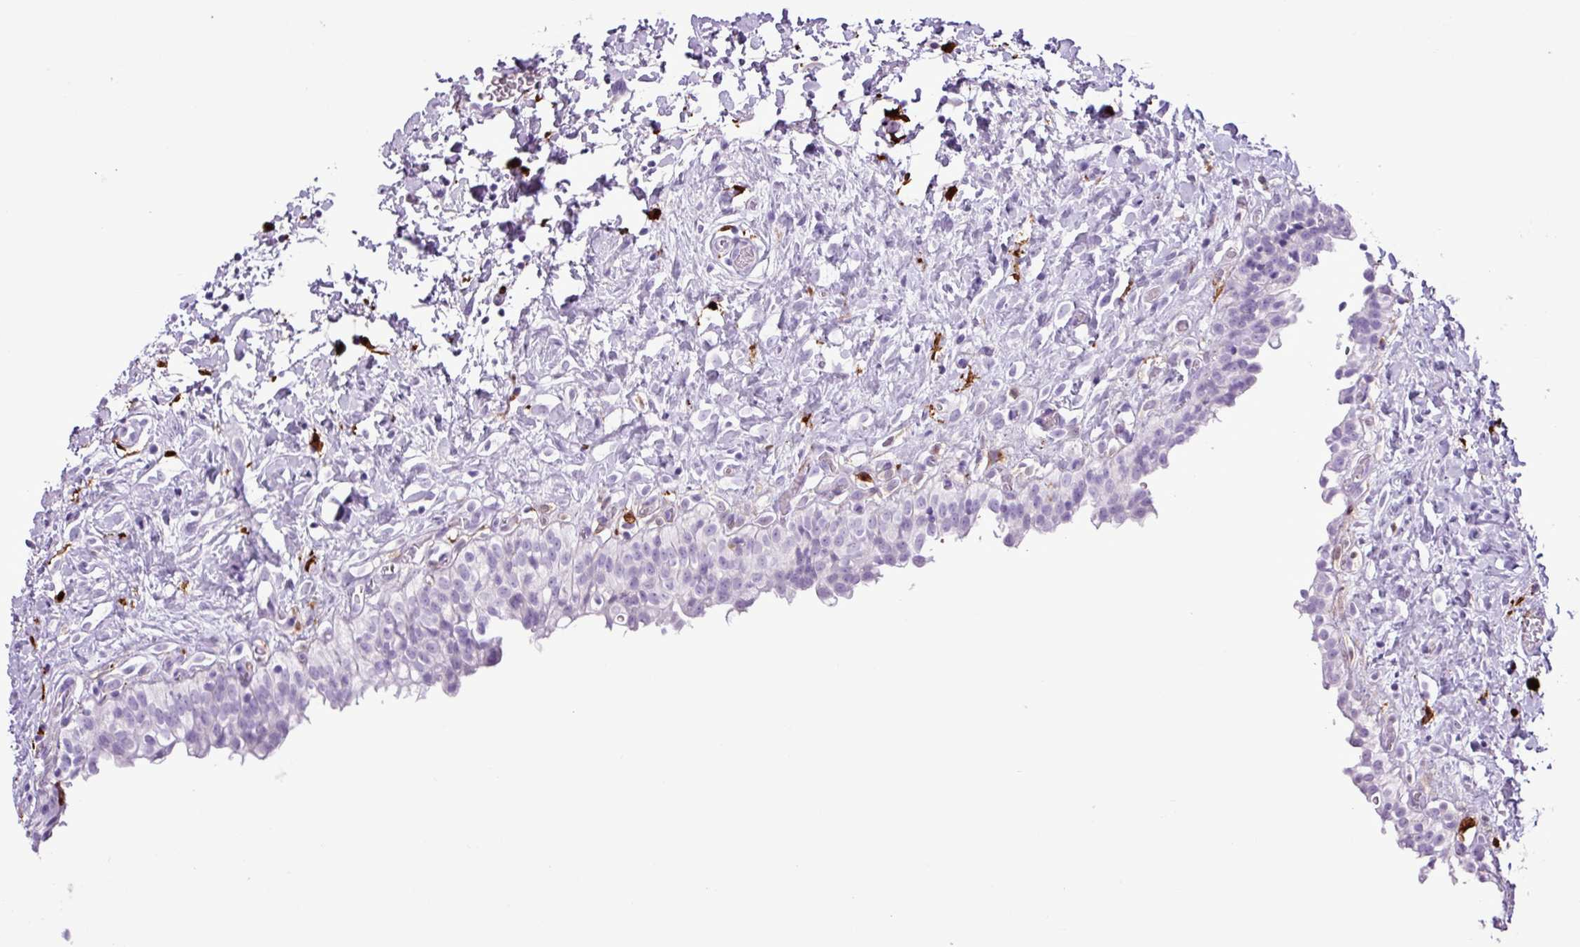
{"staining": {"intensity": "negative", "quantity": "none", "location": "none"}, "tissue": "urinary bladder", "cell_type": "Urothelial cells", "image_type": "normal", "snomed": [{"axis": "morphology", "description": "Normal tissue, NOS"}, {"axis": "topography", "description": "Urinary bladder"}], "caption": "This is an immunohistochemistry (IHC) histopathology image of unremarkable urinary bladder. There is no staining in urothelial cells.", "gene": "TMEM200C", "patient": {"sex": "male", "age": 51}}